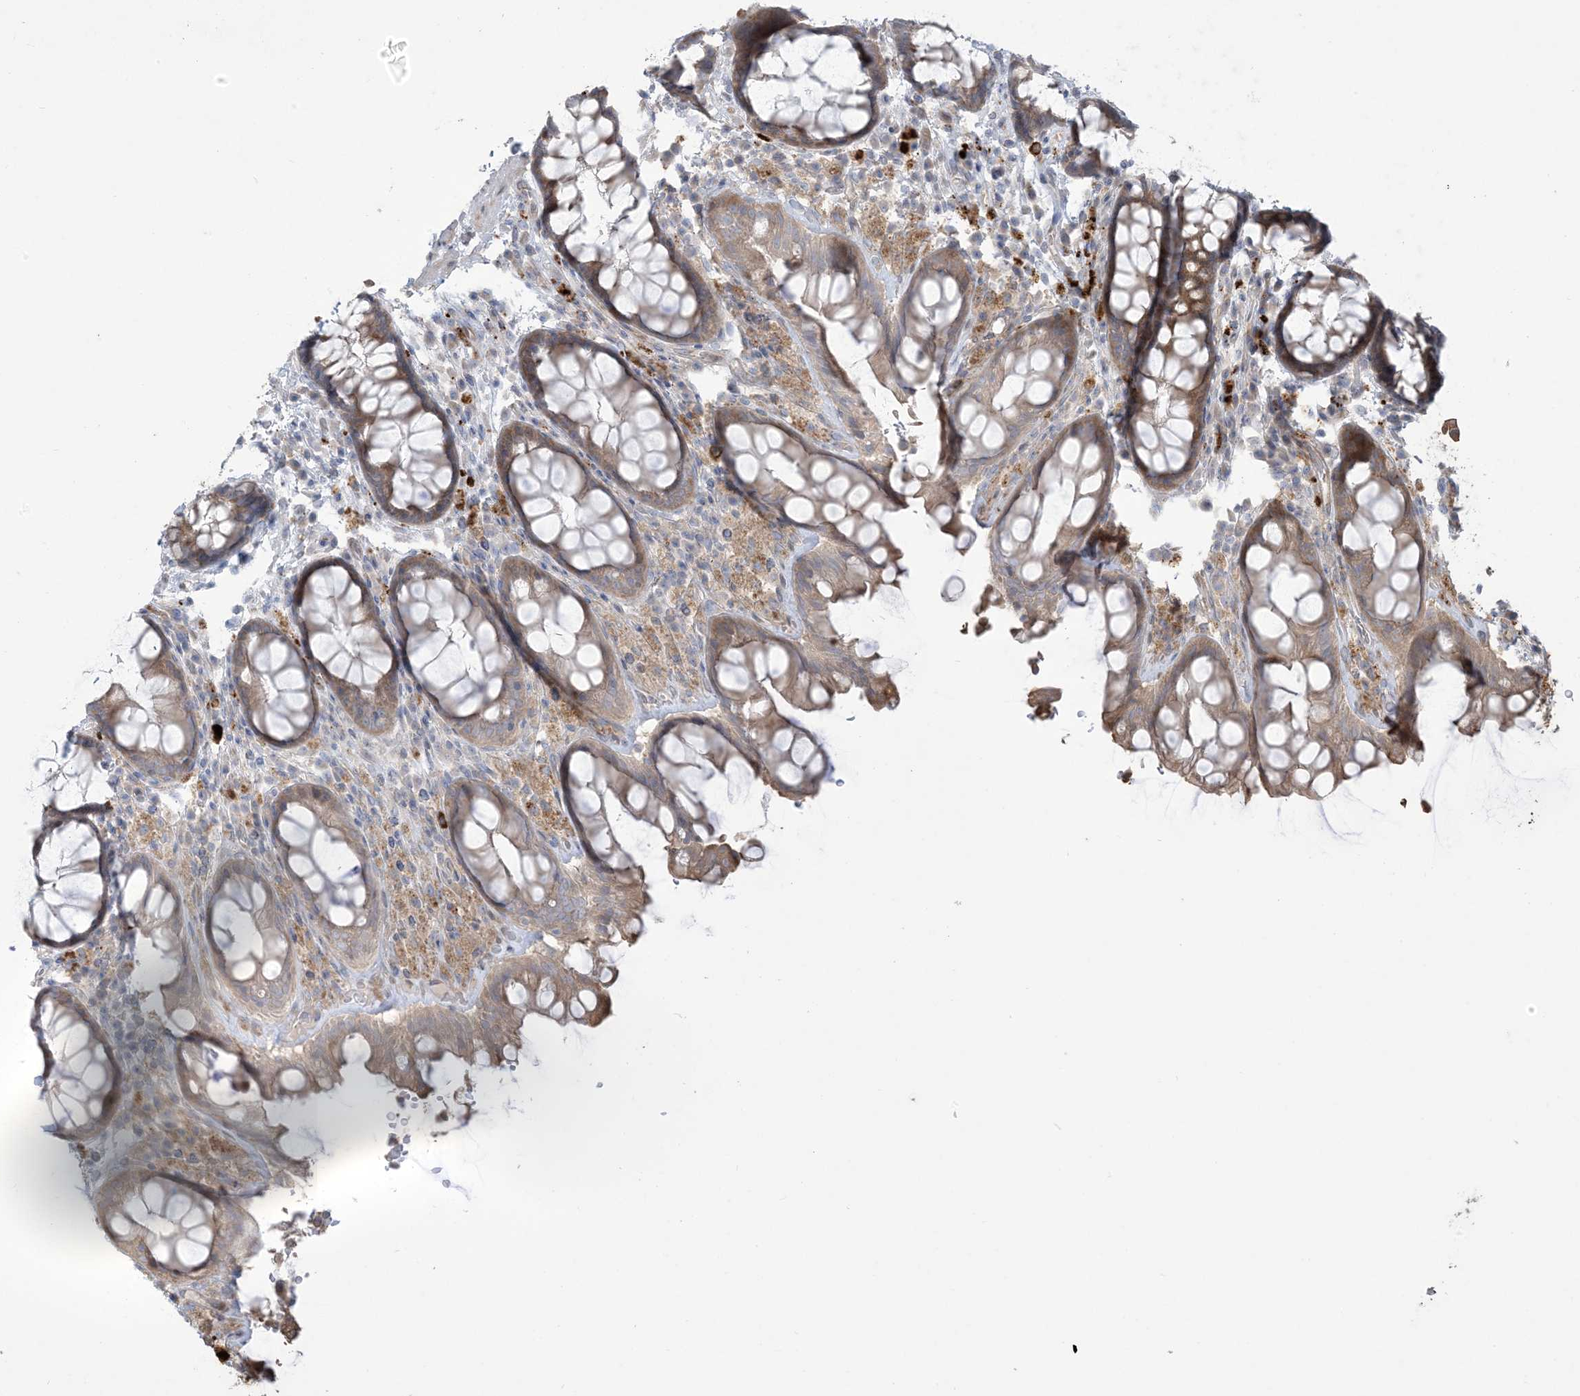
{"staining": {"intensity": "weak", "quantity": ">75%", "location": "cytoplasmic/membranous"}, "tissue": "rectum", "cell_type": "Glandular cells", "image_type": "normal", "snomed": [{"axis": "morphology", "description": "Normal tissue, NOS"}, {"axis": "topography", "description": "Rectum"}], "caption": "Immunohistochemistry (DAB) staining of normal human rectum displays weak cytoplasmic/membranous protein positivity in about >75% of glandular cells. (Stains: DAB (3,3'-diaminobenzidine) in brown, nuclei in blue, Microscopy: brightfield microscopy at high magnification).", "gene": "KLHL18", "patient": {"sex": "male", "age": 64}}